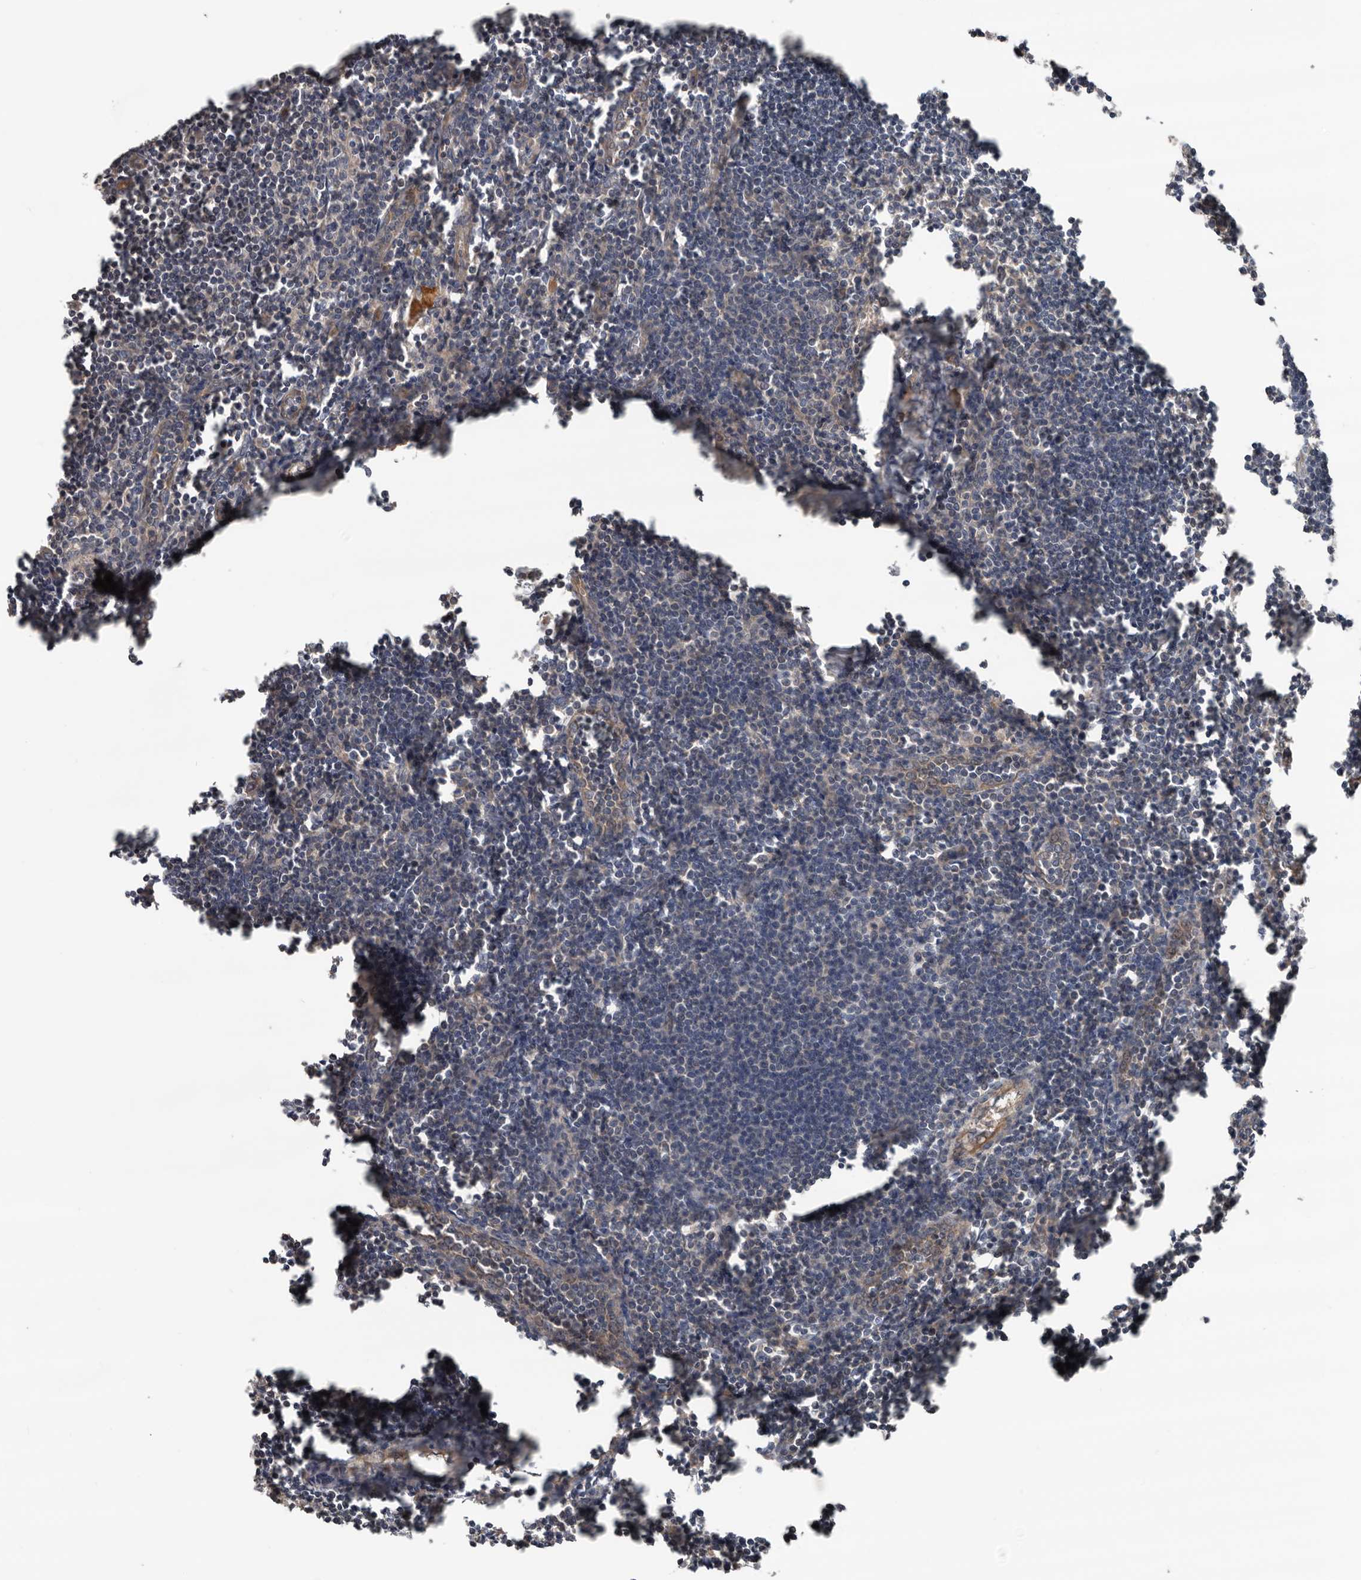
{"staining": {"intensity": "weak", "quantity": ">75%", "location": "cytoplasmic/membranous"}, "tissue": "lymph node", "cell_type": "Germinal center cells", "image_type": "normal", "snomed": [{"axis": "morphology", "description": "Normal tissue, NOS"}, {"axis": "morphology", "description": "Malignant melanoma, Metastatic site"}, {"axis": "topography", "description": "Lymph node"}], "caption": "Germinal center cells demonstrate low levels of weak cytoplasmic/membranous expression in approximately >75% of cells in unremarkable lymph node. Ihc stains the protein of interest in brown and the nuclei are stained blue.", "gene": "DNAJB4", "patient": {"sex": "male", "age": 41}}